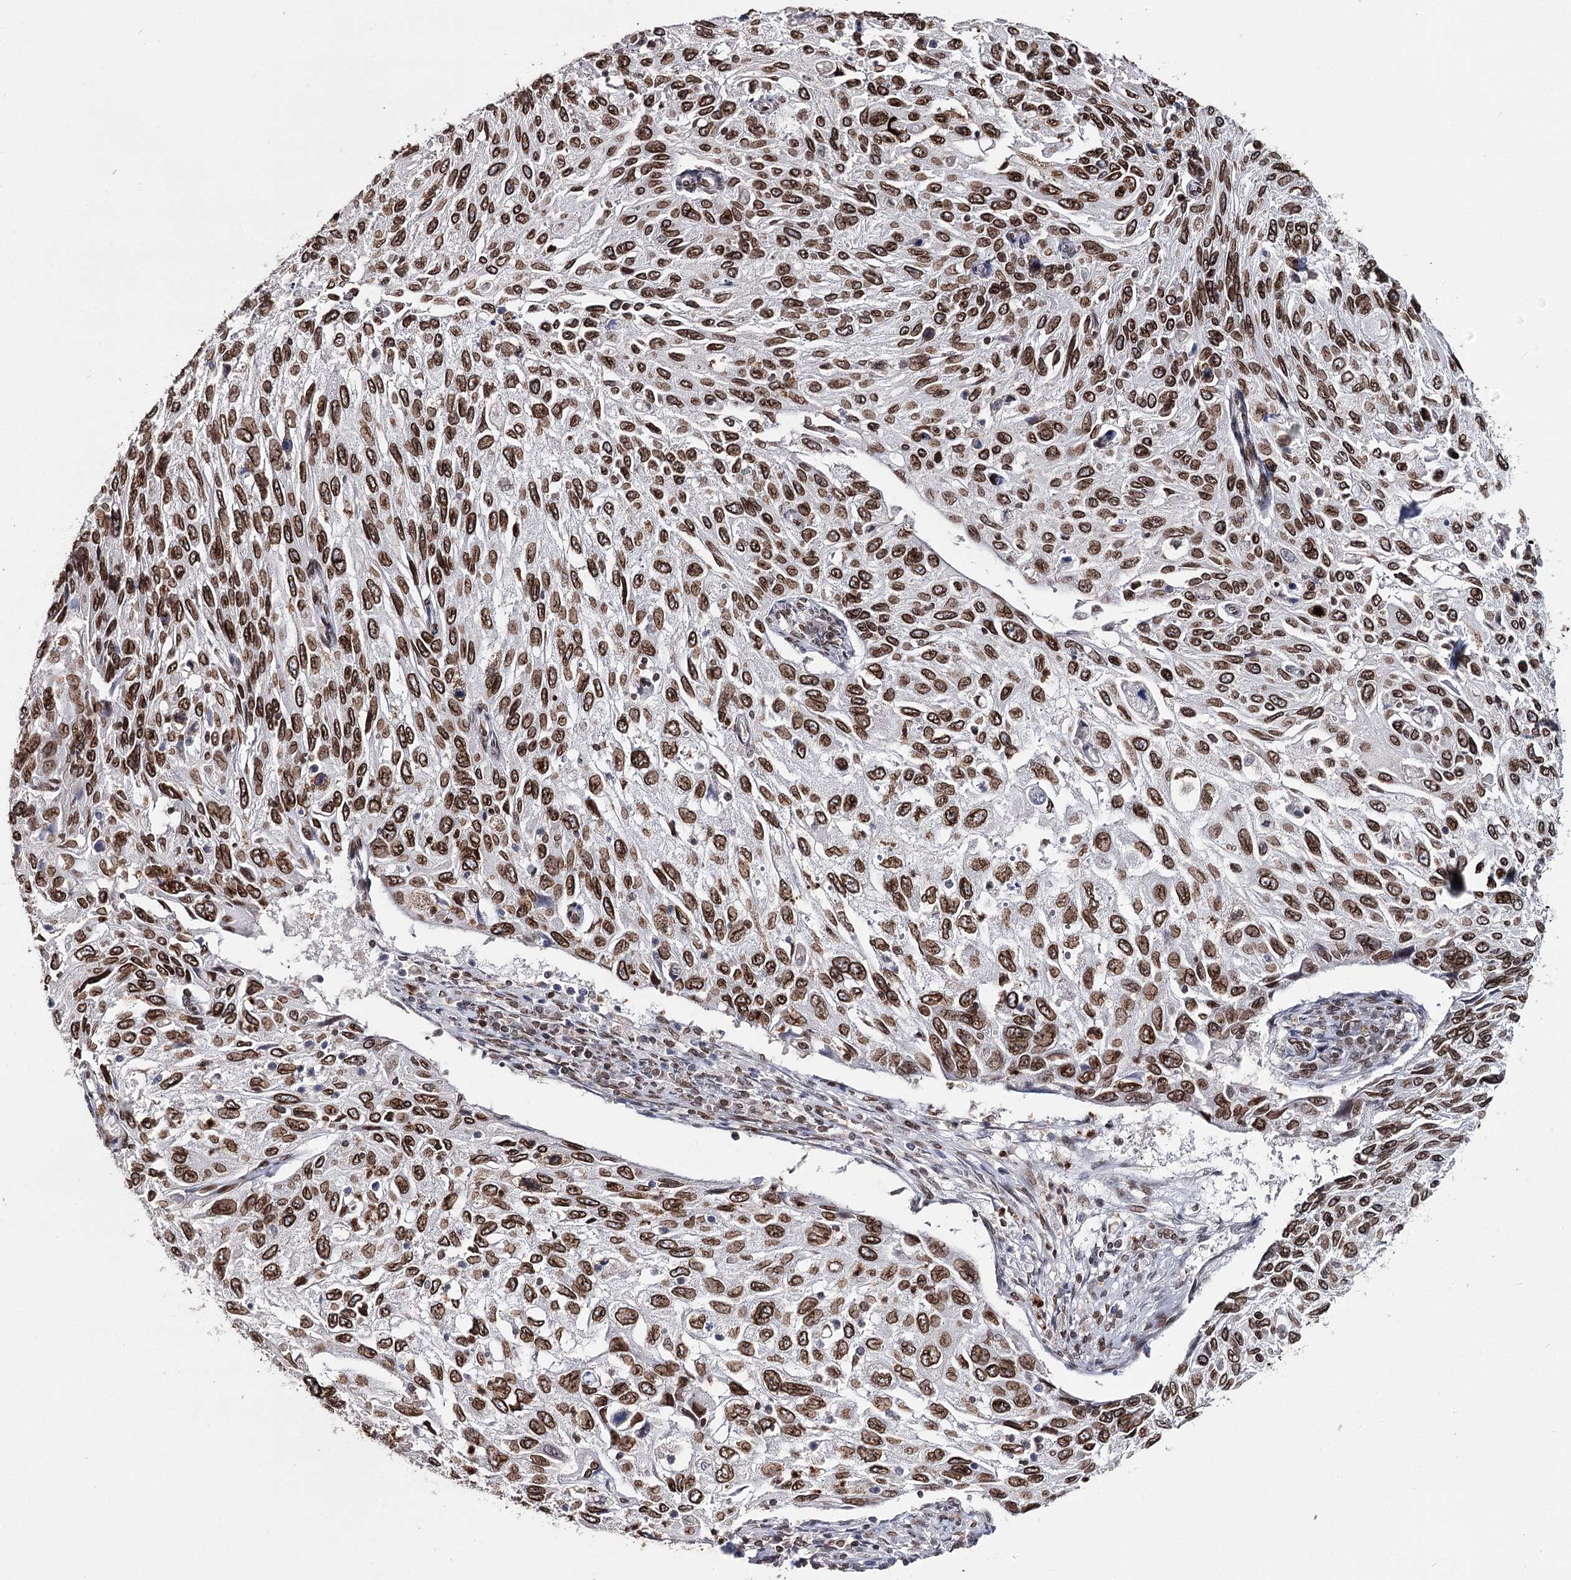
{"staining": {"intensity": "strong", "quantity": ">75%", "location": "cytoplasmic/membranous,nuclear"}, "tissue": "cervical cancer", "cell_type": "Tumor cells", "image_type": "cancer", "snomed": [{"axis": "morphology", "description": "Squamous cell carcinoma, NOS"}, {"axis": "topography", "description": "Cervix"}], "caption": "The image shows staining of cervical cancer (squamous cell carcinoma), revealing strong cytoplasmic/membranous and nuclear protein positivity (brown color) within tumor cells.", "gene": "KIAA0930", "patient": {"sex": "female", "age": 70}}